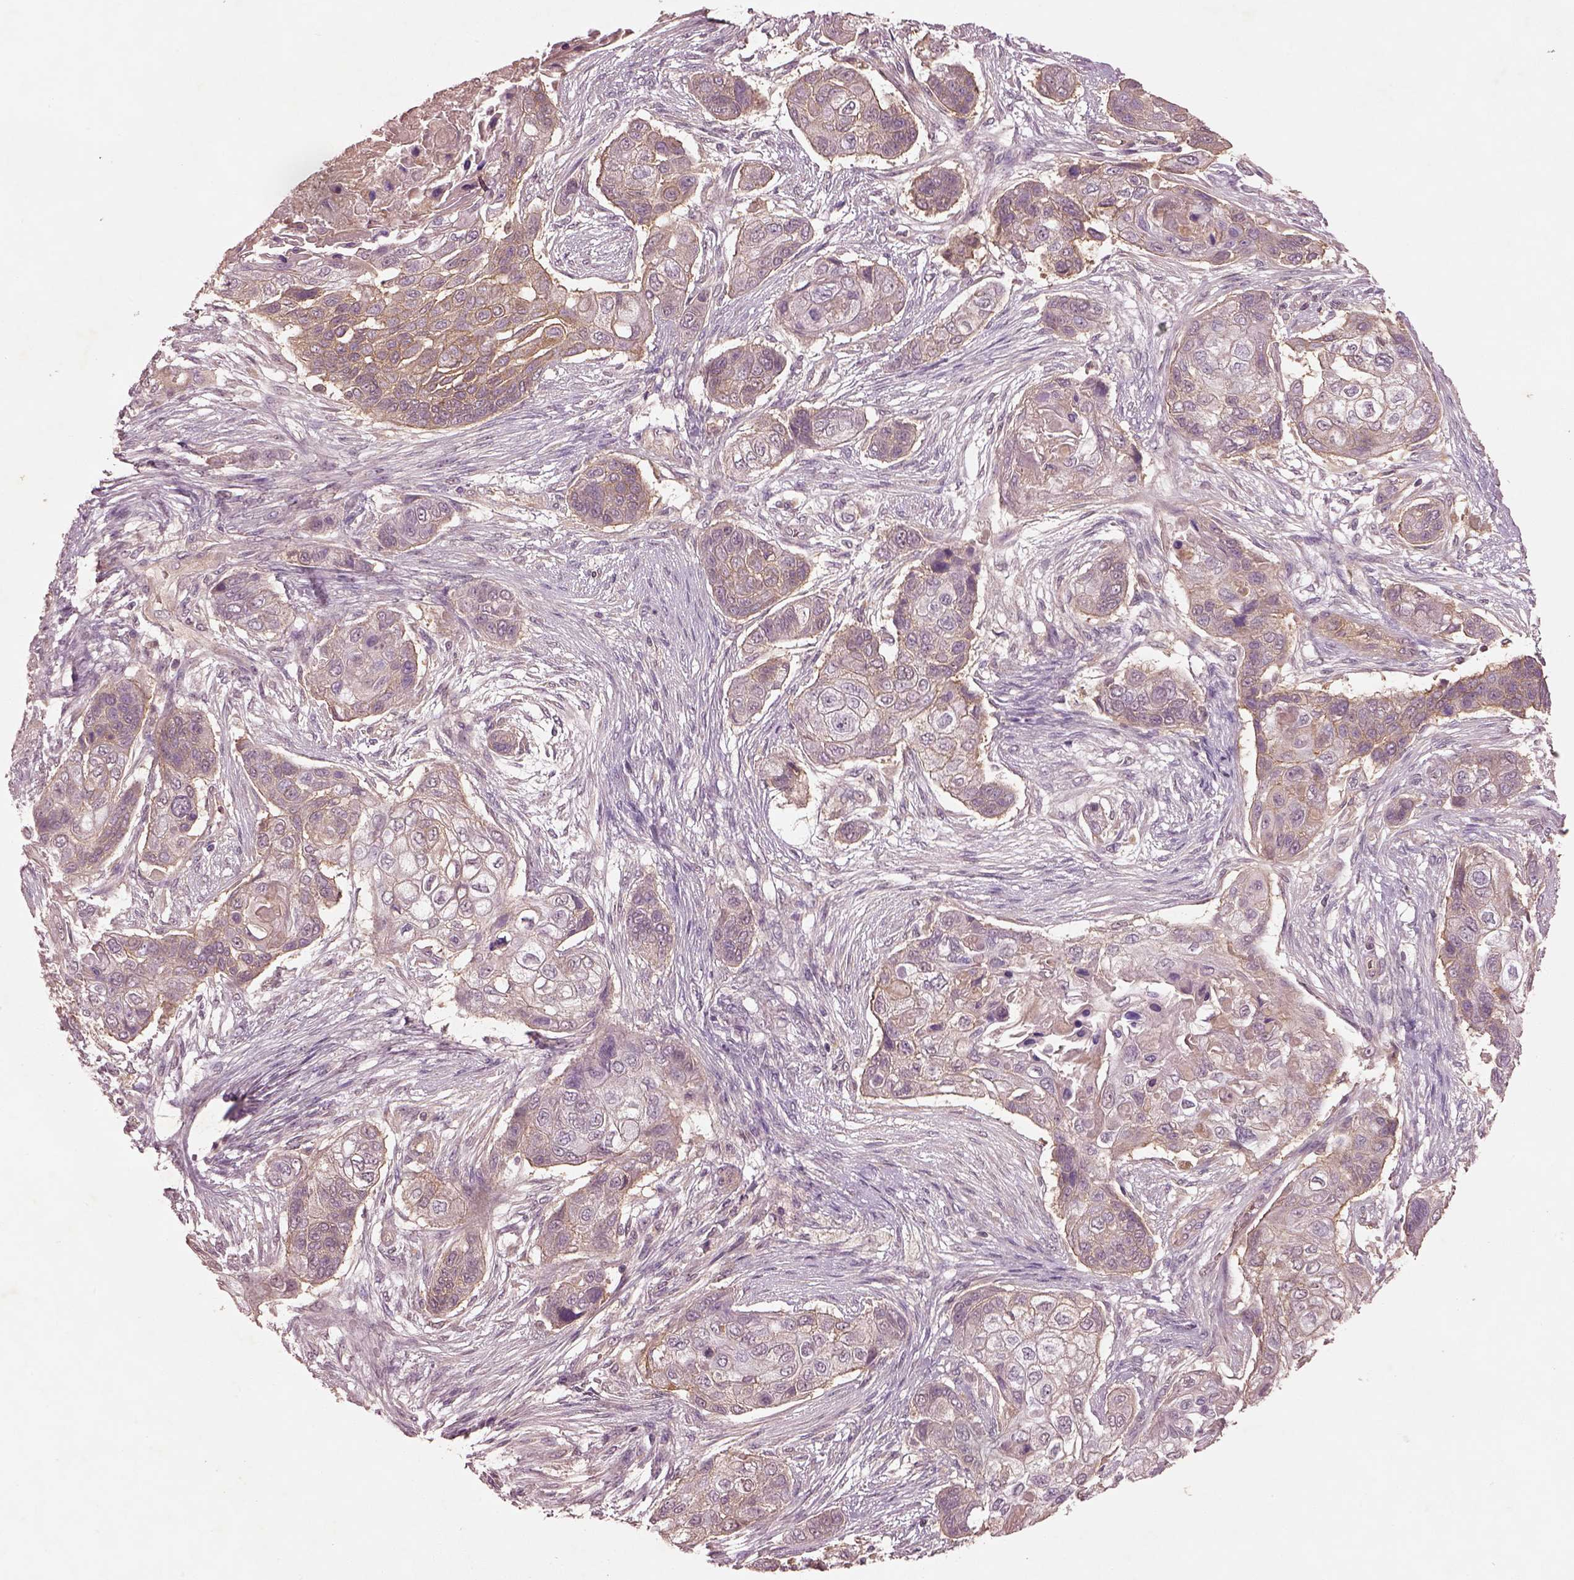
{"staining": {"intensity": "weak", "quantity": "25%-75%", "location": "cytoplasmic/membranous"}, "tissue": "lung cancer", "cell_type": "Tumor cells", "image_type": "cancer", "snomed": [{"axis": "morphology", "description": "Squamous cell carcinoma, NOS"}, {"axis": "topography", "description": "Lung"}], "caption": "Weak cytoplasmic/membranous expression for a protein is present in about 25%-75% of tumor cells of lung squamous cell carcinoma using immunohistochemistry.", "gene": "FAM234A", "patient": {"sex": "male", "age": 69}}